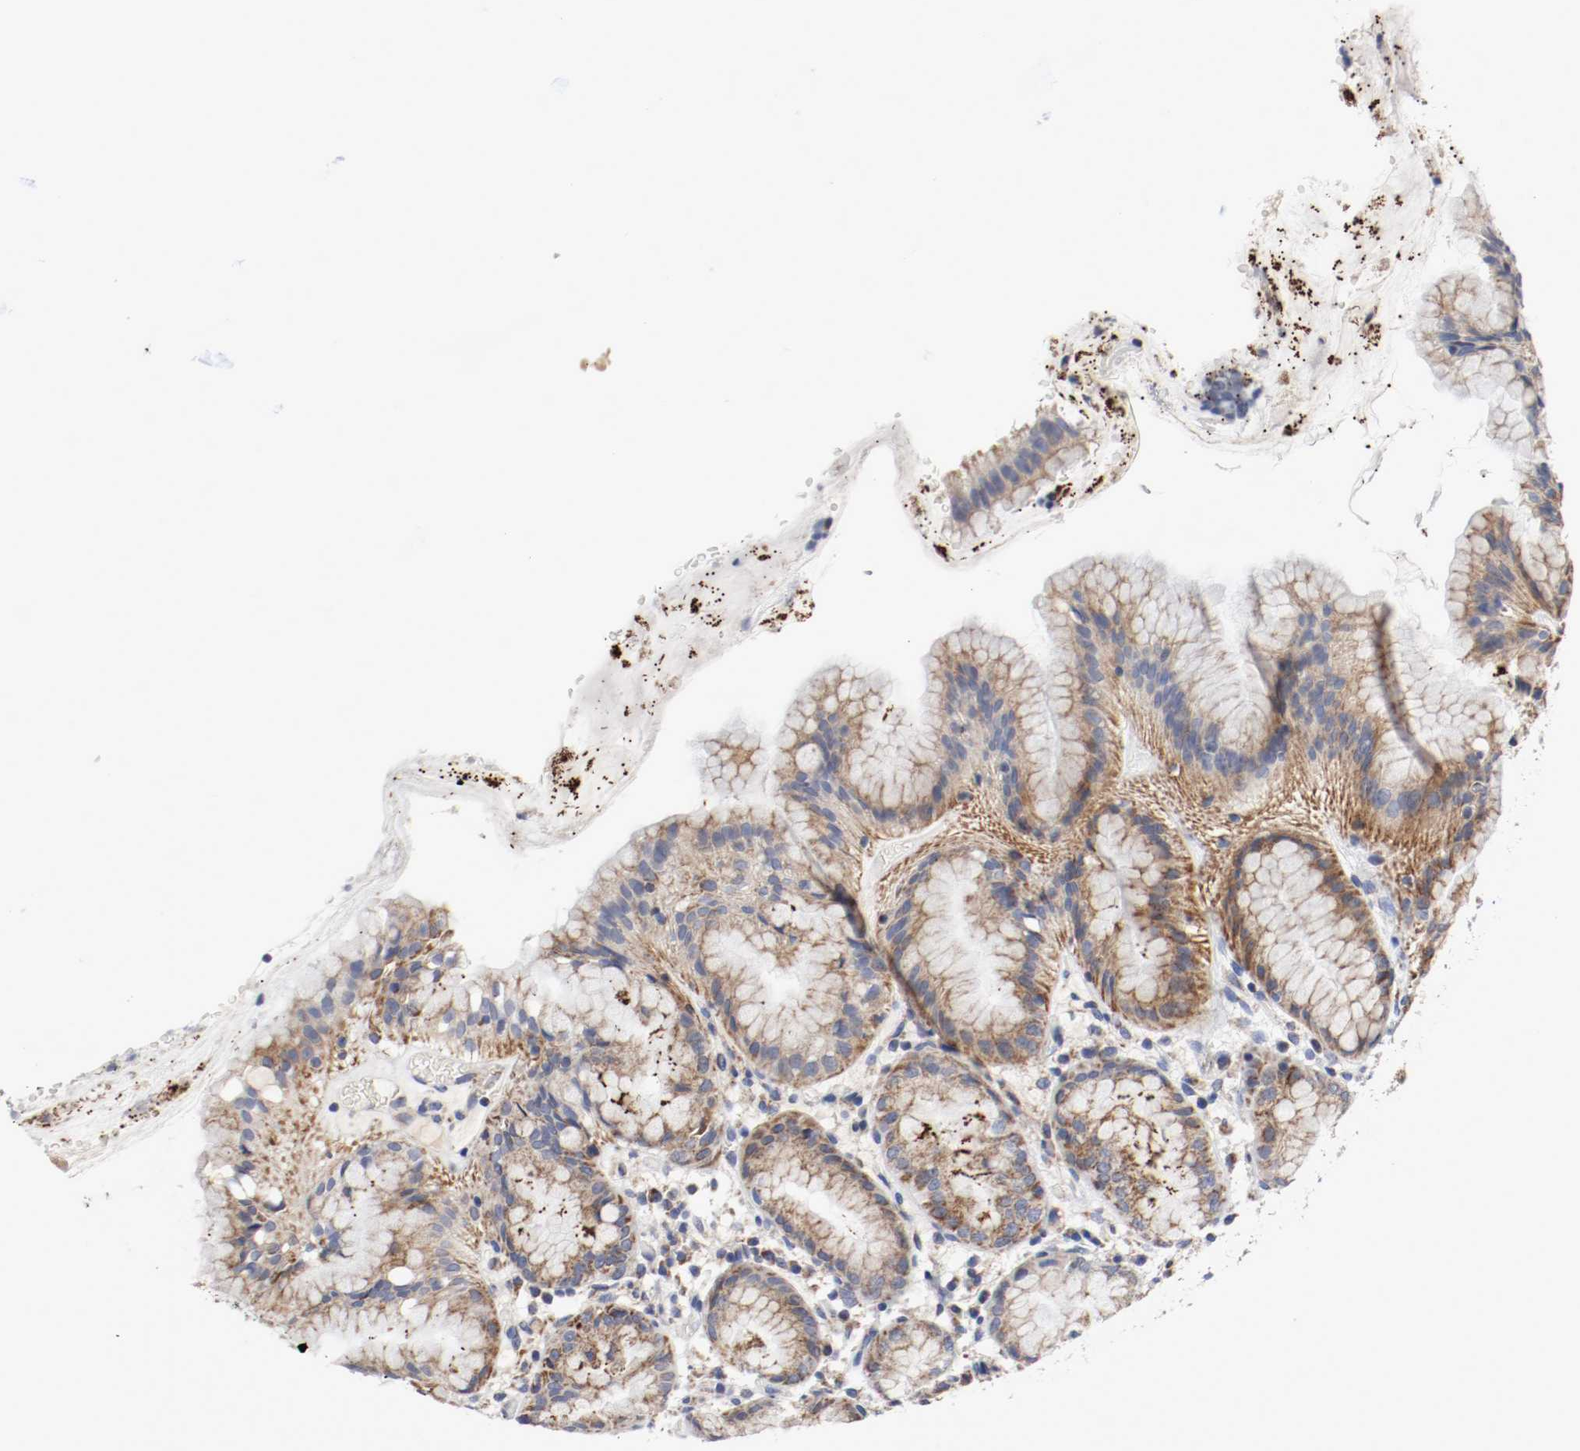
{"staining": {"intensity": "strong", "quantity": ">75%", "location": "cytoplasmic/membranous"}, "tissue": "stomach", "cell_type": "Glandular cells", "image_type": "normal", "snomed": [{"axis": "morphology", "description": "Normal tissue, NOS"}, {"axis": "topography", "description": "Stomach"}, {"axis": "topography", "description": "Stomach, lower"}], "caption": "Brown immunohistochemical staining in unremarkable human stomach demonstrates strong cytoplasmic/membranous staining in approximately >75% of glandular cells.", "gene": "AFG3L2", "patient": {"sex": "female", "age": 75}}